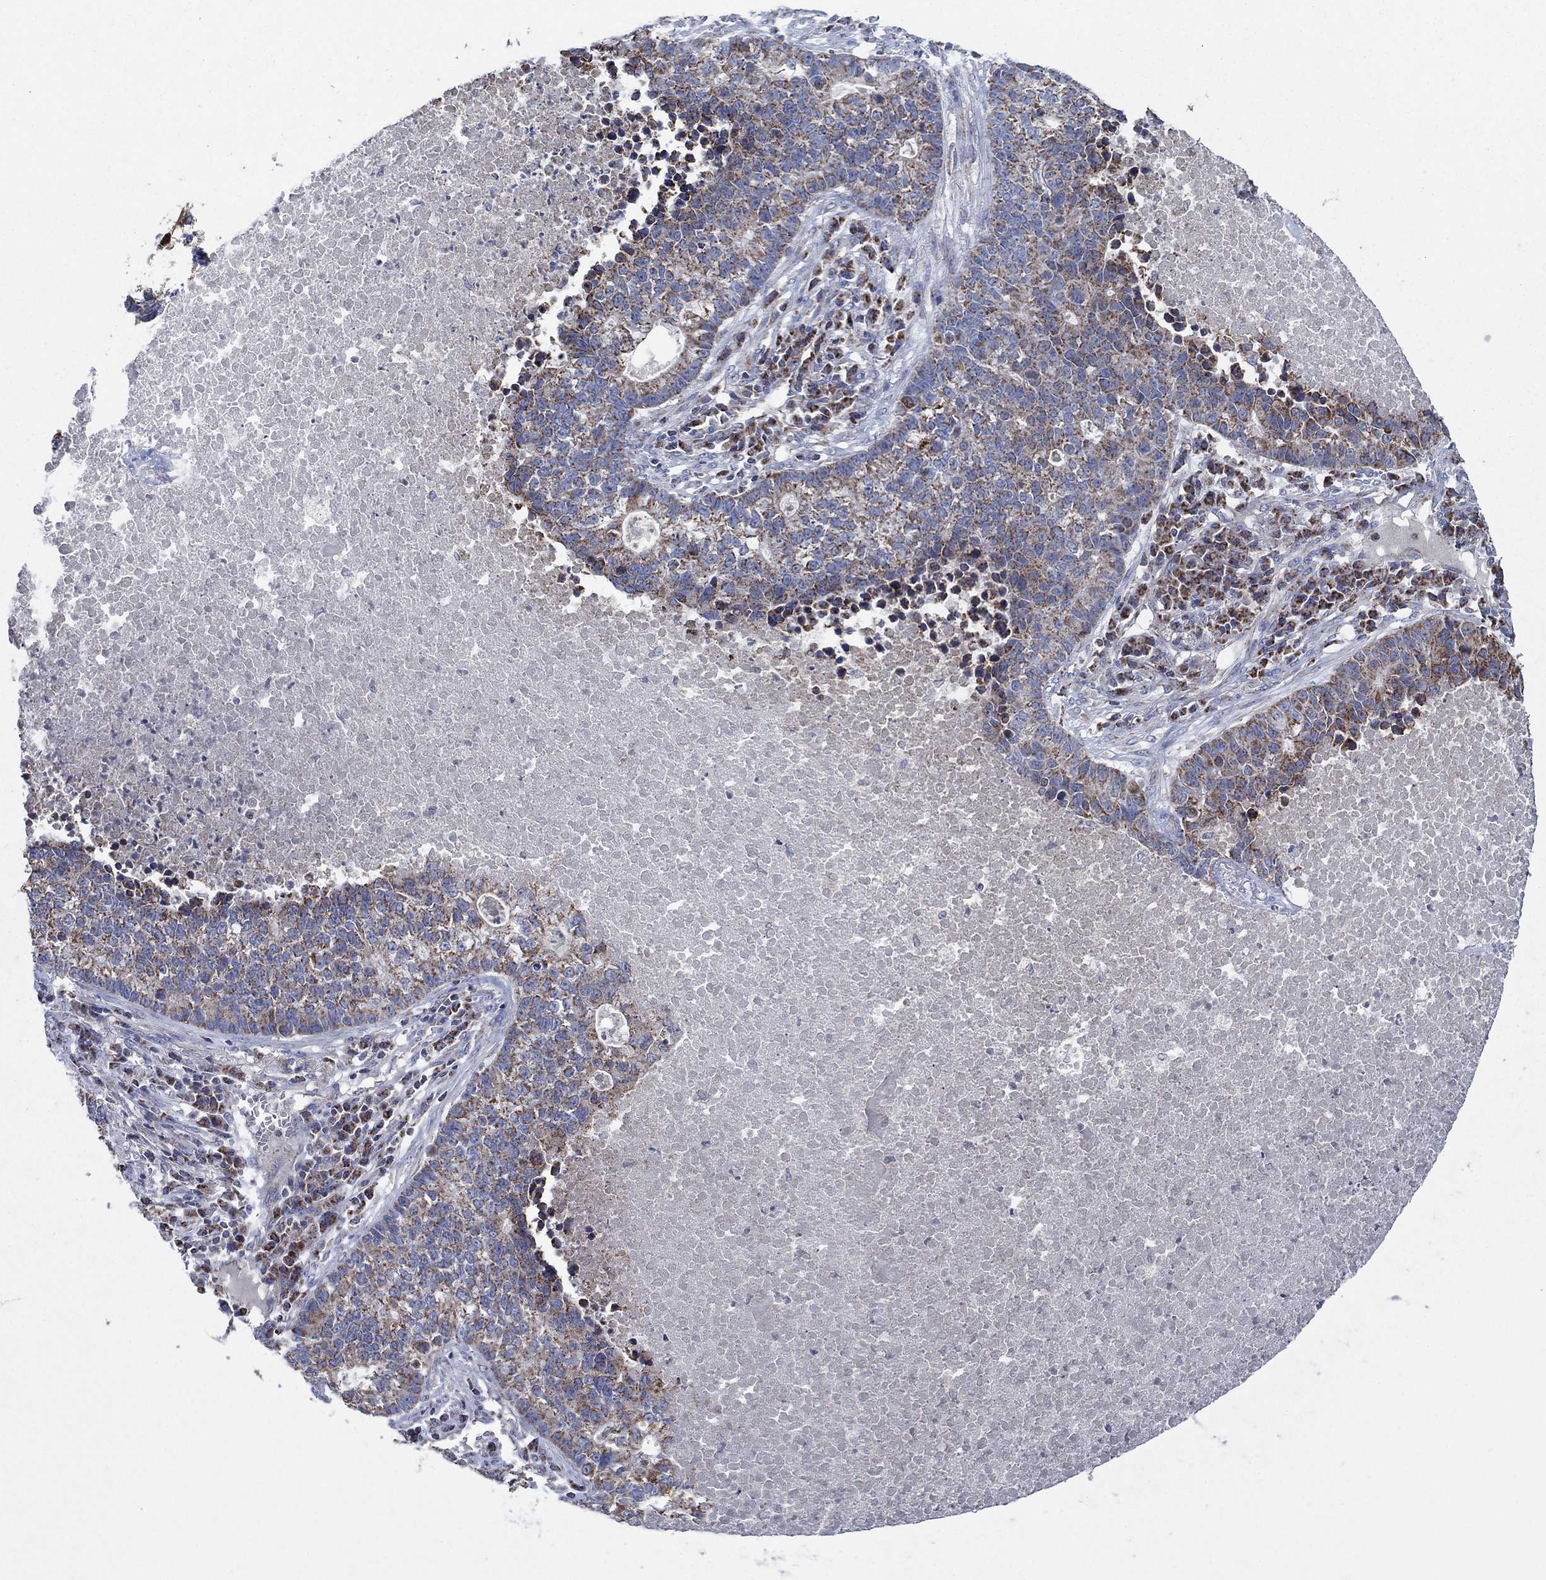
{"staining": {"intensity": "strong", "quantity": "<25%", "location": "cytoplasmic/membranous"}, "tissue": "lung cancer", "cell_type": "Tumor cells", "image_type": "cancer", "snomed": [{"axis": "morphology", "description": "Adenocarcinoma, NOS"}, {"axis": "topography", "description": "Lung"}], "caption": "A histopathology image of adenocarcinoma (lung) stained for a protein reveals strong cytoplasmic/membranous brown staining in tumor cells.", "gene": "C9orf85", "patient": {"sex": "male", "age": 57}}